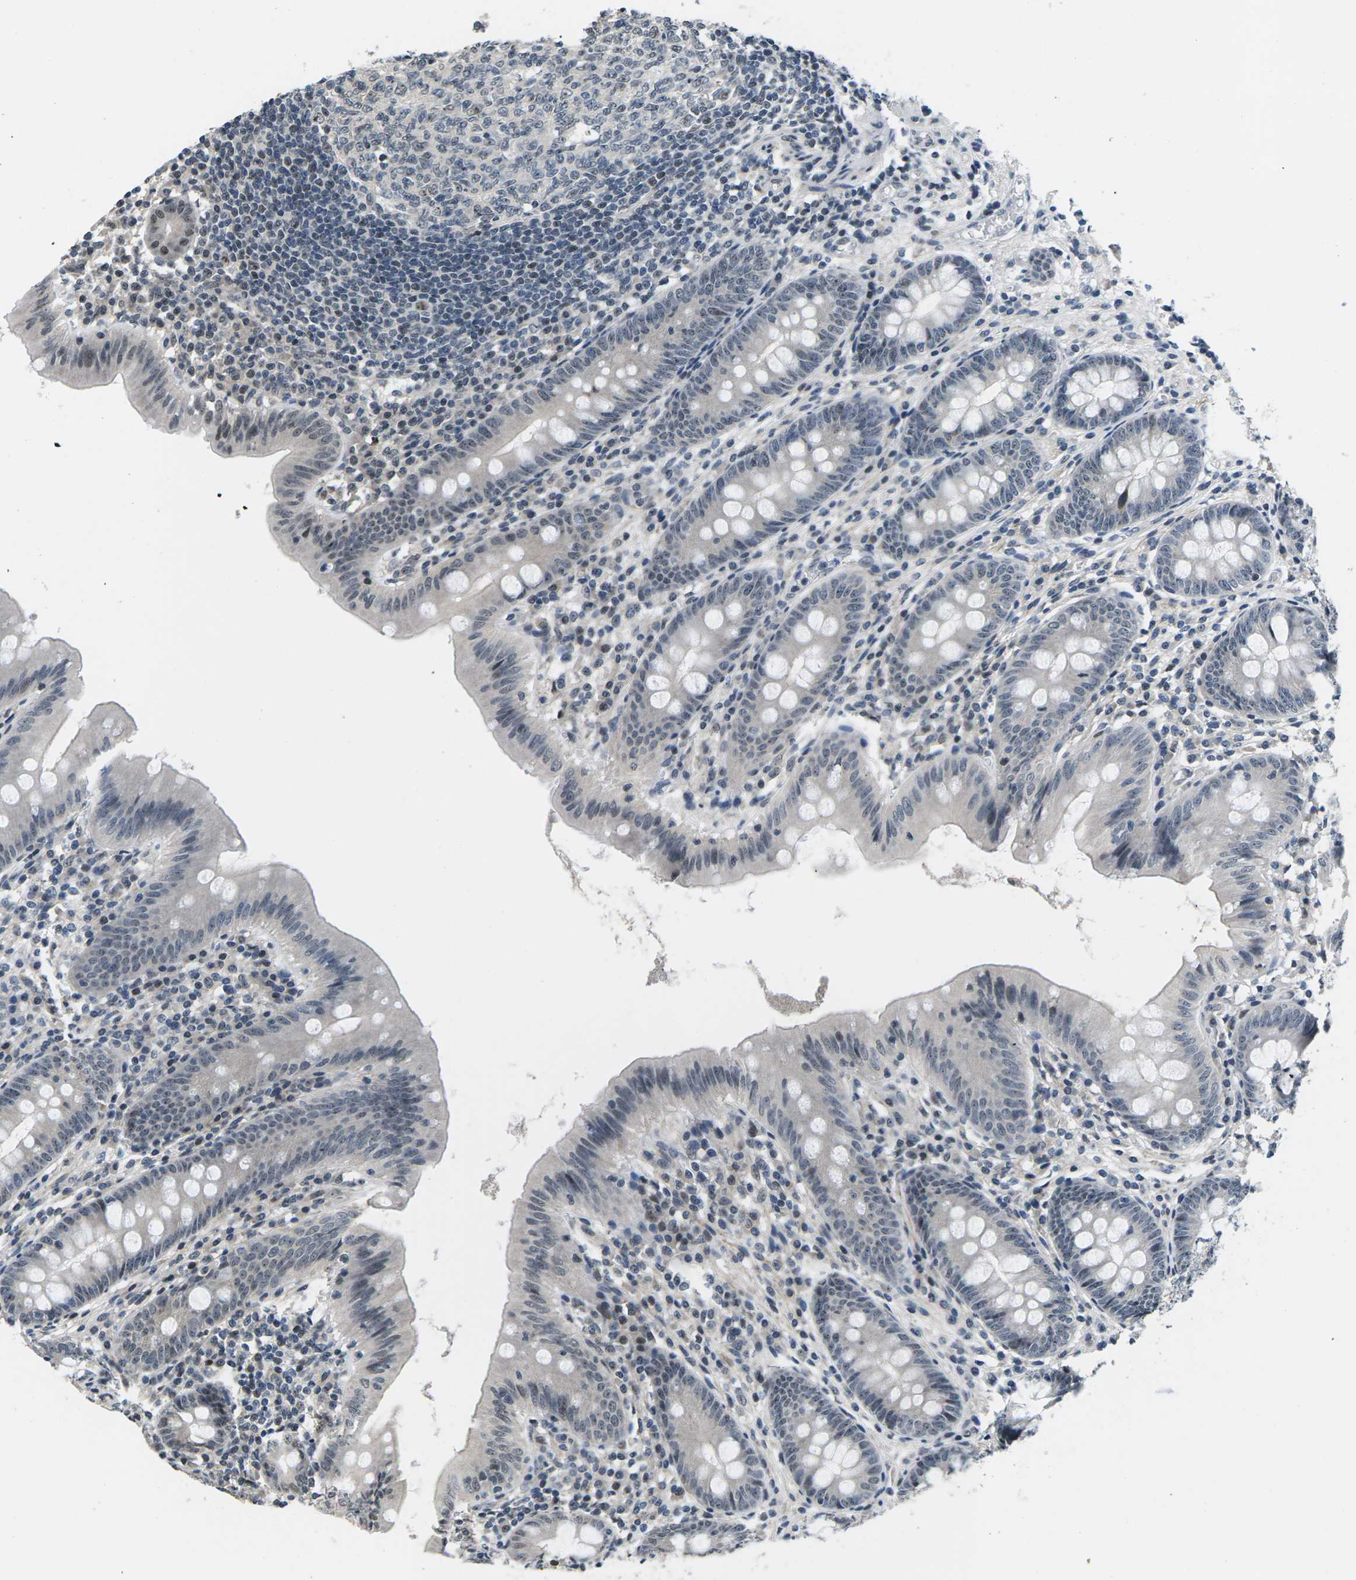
{"staining": {"intensity": "weak", "quantity": "<25%", "location": "nuclear"}, "tissue": "appendix", "cell_type": "Glandular cells", "image_type": "normal", "snomed": [{"axis": "morphology", "description": "Normal tissue, NOS"}, {"axis": "topography", "description": "Appendix"}], "caption": "This is an IHC photomicrograph of benign human appendix. There is no staining in glandular cells.", "gene": "NSRP1", "patient": {"sex": "male", "age": 56}}